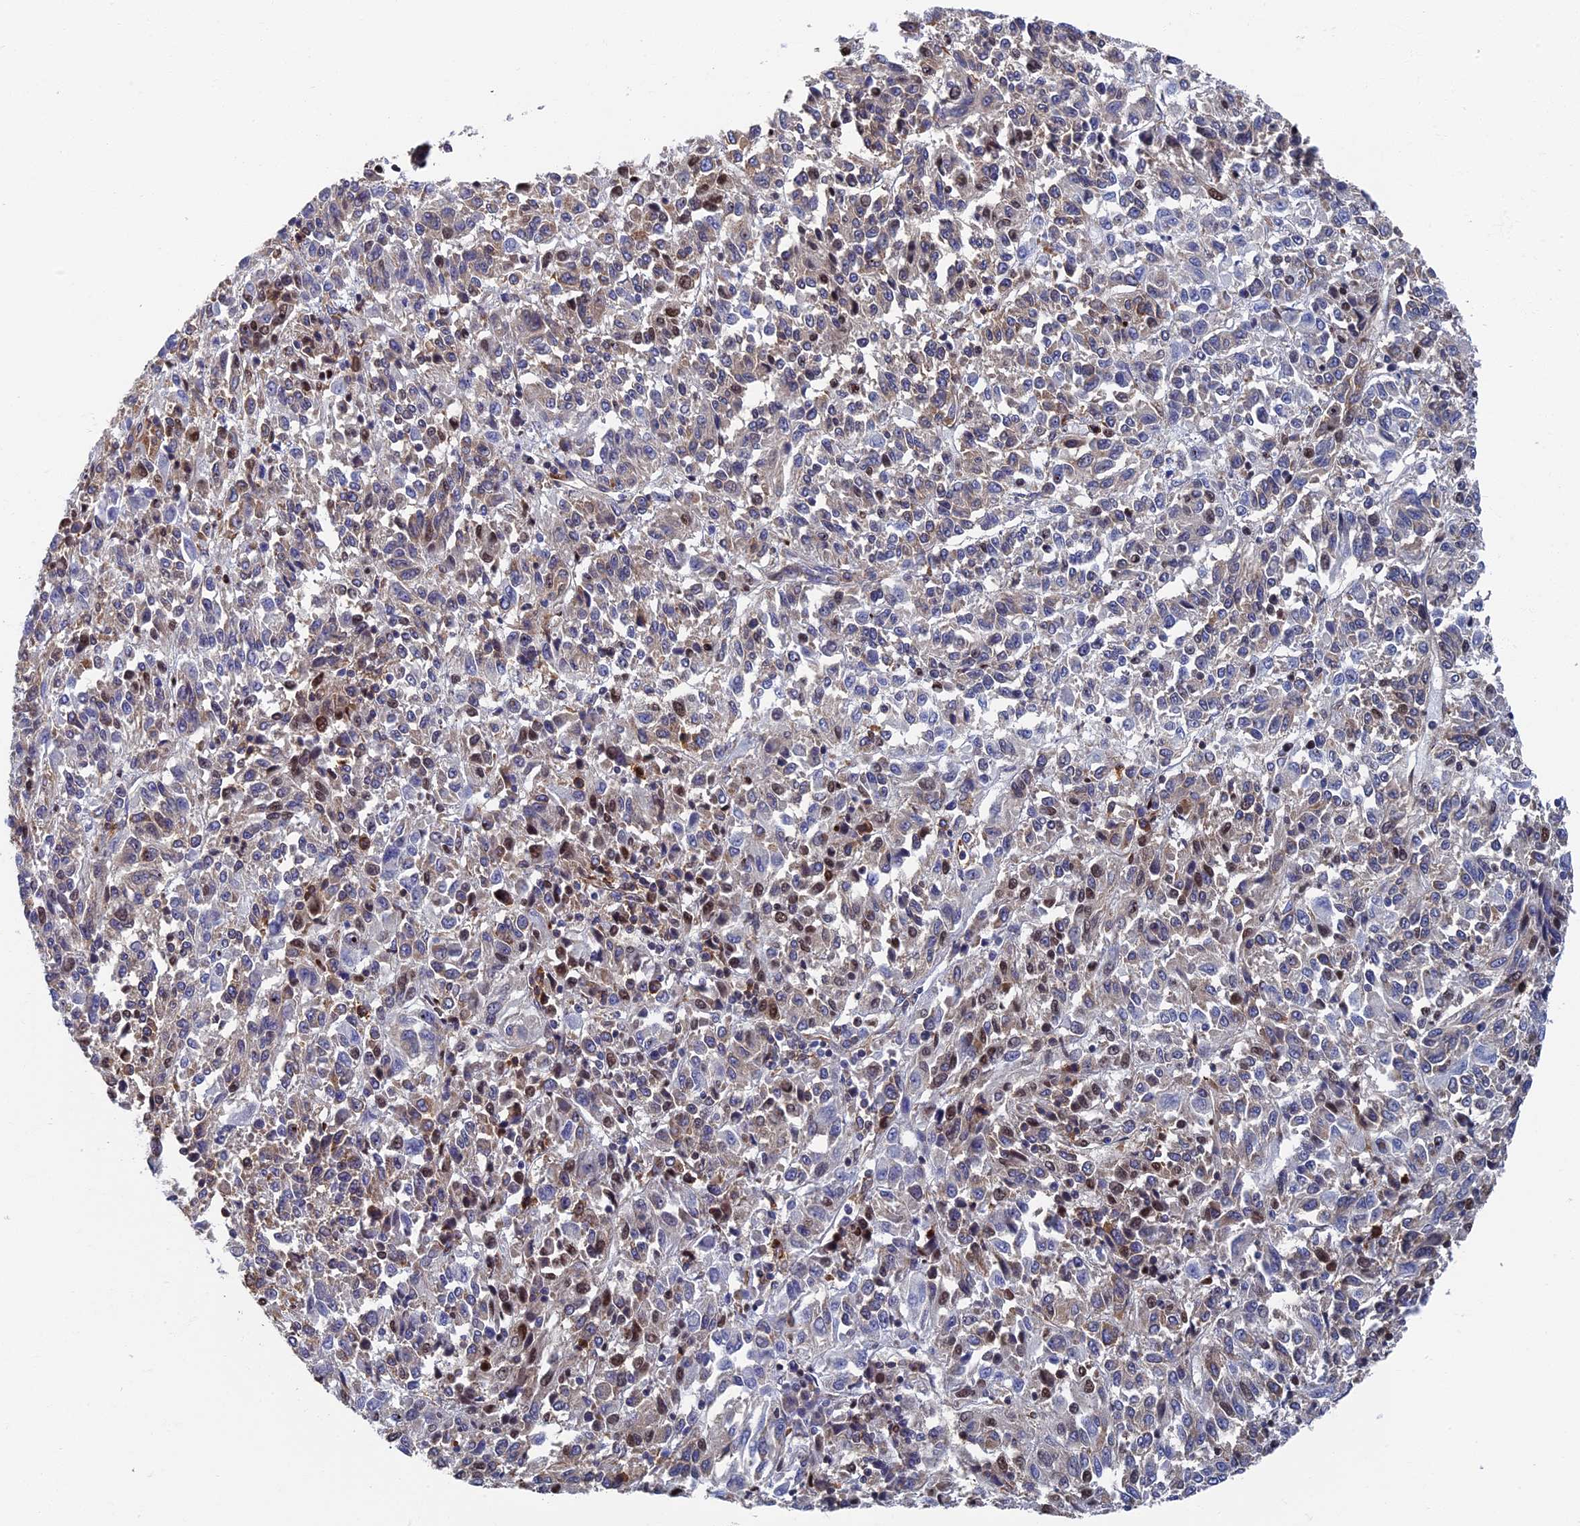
{"staining": {"intensity": "moderate", "quantity": "<25%", "location": "nuclear"}, "tissue": "melanoma", "cell_type": "Tumor cells", "image_type": "cancer", "snomed": [{"axis": "morphology", "description": "Malignant melanoma, Metastatic site"}, {"axis": "topography", "description": "Lung"}], "caption": "Melanoma stained with a brown dye displays moderate nuclear positive staining in approximately <25% of tumor cells.", "gene": "YBX1", "patient": {"sex": "male", "age": 64}}